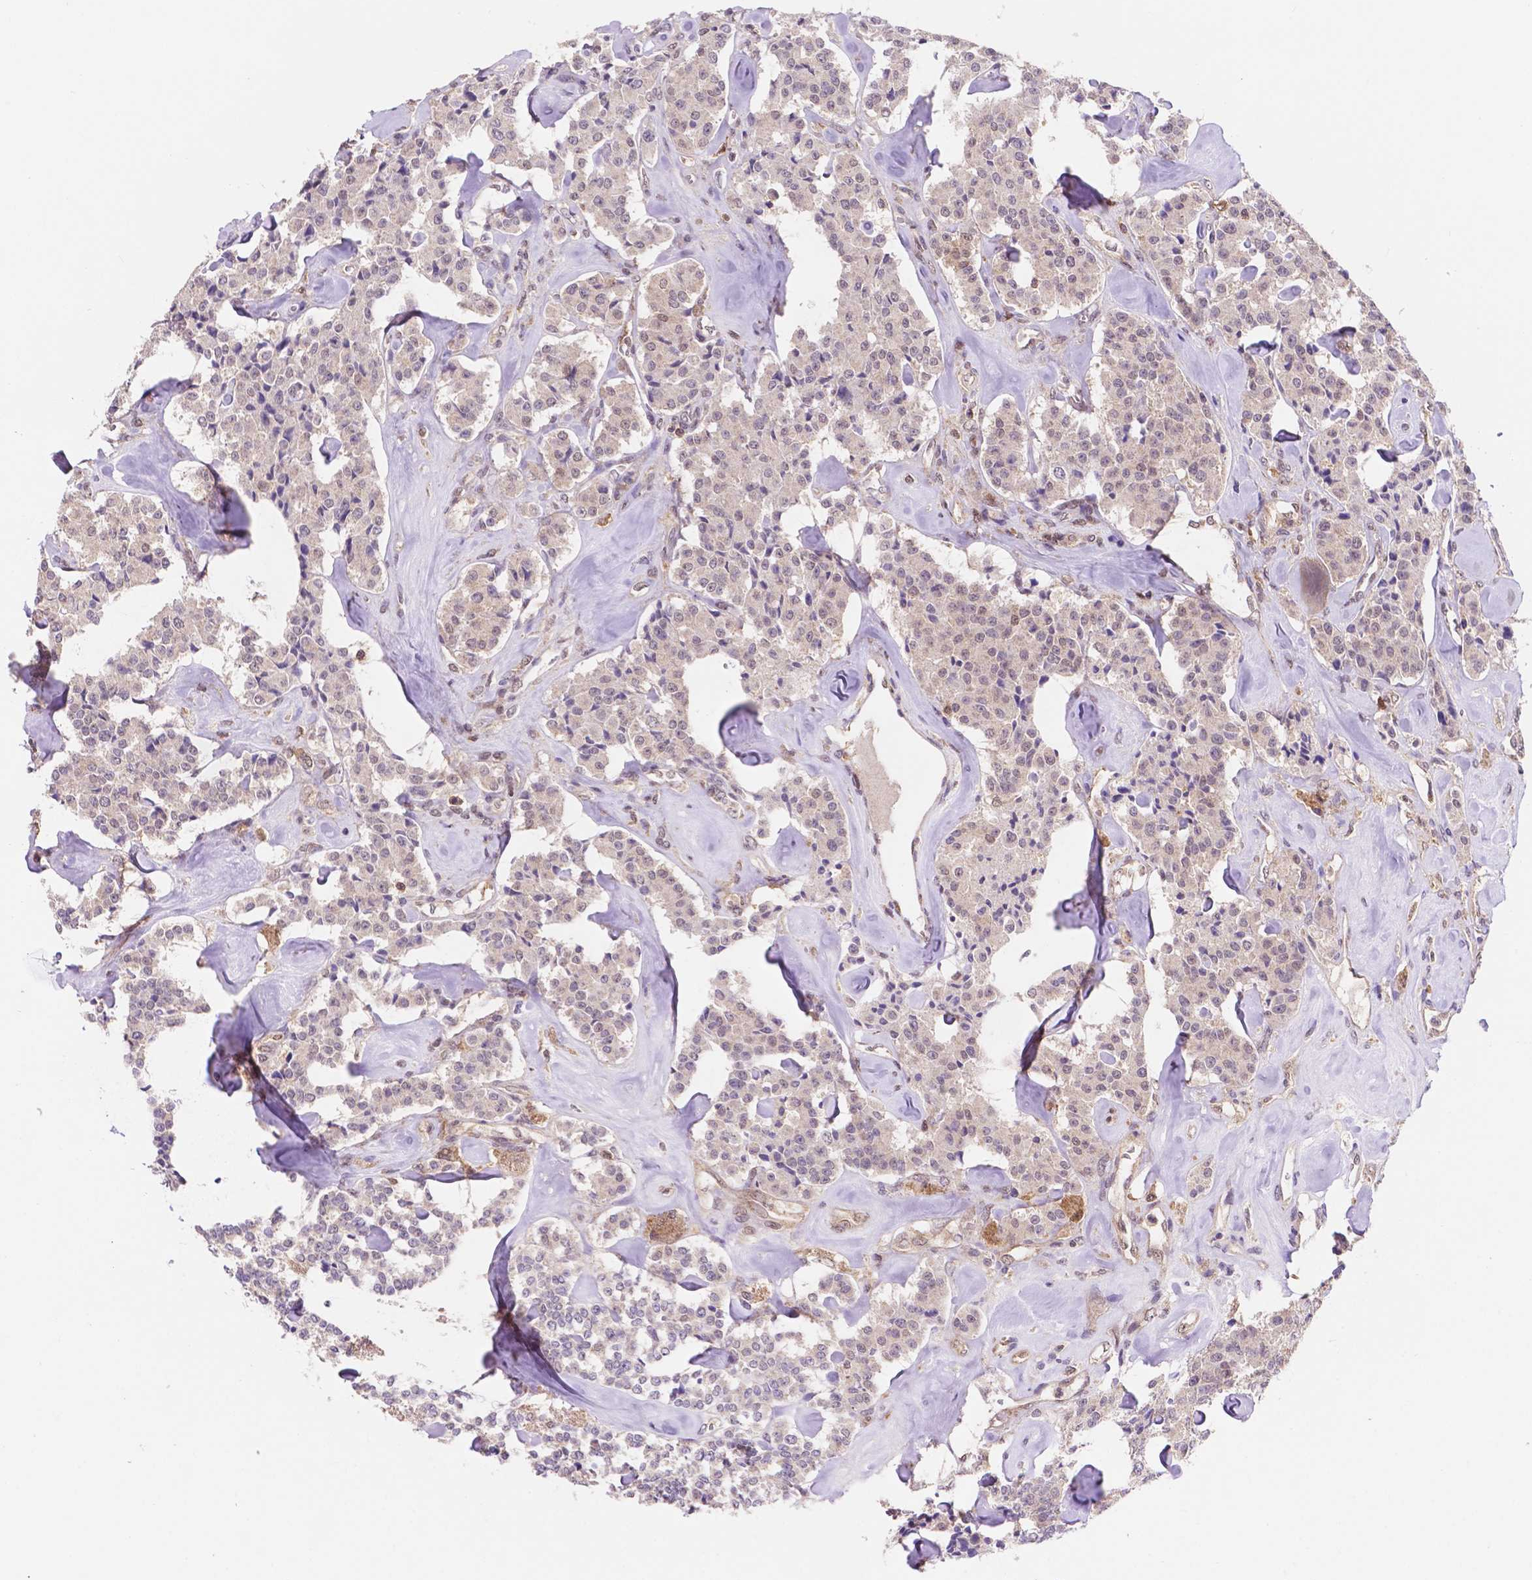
{"staining": {"intensity": "negative", "quantity": "none", "location": "none"}, "tissue": "carcinoid", "cell_type": "Tumor cells", "image_type": "cancer", "snomed": [{"axis": "morphology", "description": "Carcinoid, malignant, NOS"}, {"axis": "topography", "description": "Pancreas"}], "caption": "A high-resolution micrograph shows immunohistochemistry staining of carcinoid, which reveals no significant positivity in tumor cells.", "gene": "UBE2L6", "patient": {"sex": "male", "age": 41}}